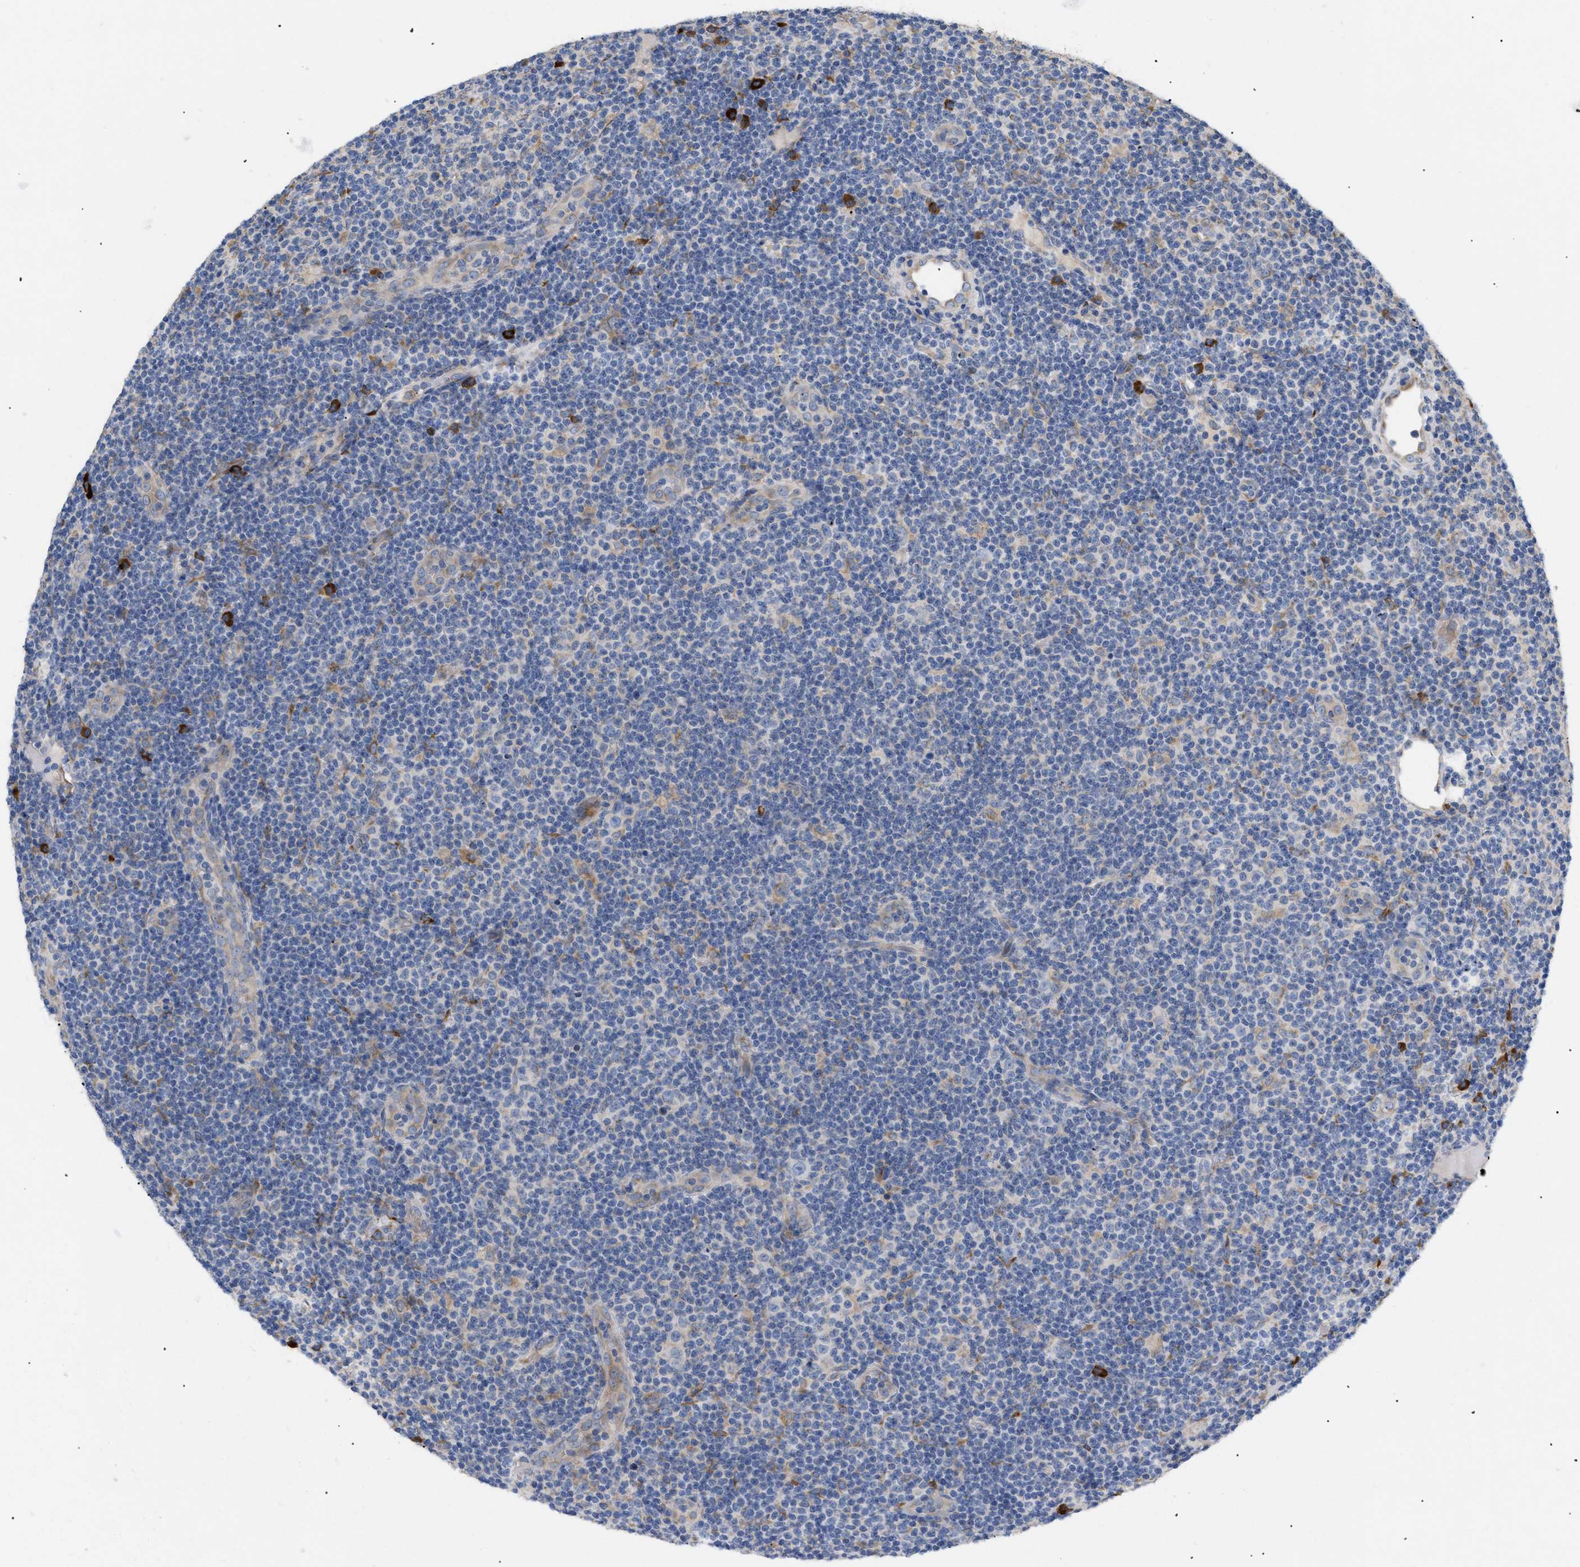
{"staining": {"intensity": "negative", "quantity": "none", "location": "none"}, "tissue": "lymphoma", "cell_type": "Tumor cells", "image_type": "cancer", "snomed": [{"axis": "morphology", "description": "Malignant lymphoma, non-Hodgkin's type, Low grade"}, {"axis": "topography", "description": "Lymph node"}], "caption": "Histopathology image shows no significant protein staining in tumor cells of lymphoma.", "gene": "SLC50A1", "patient": {"sex": "male", "age": 83}}